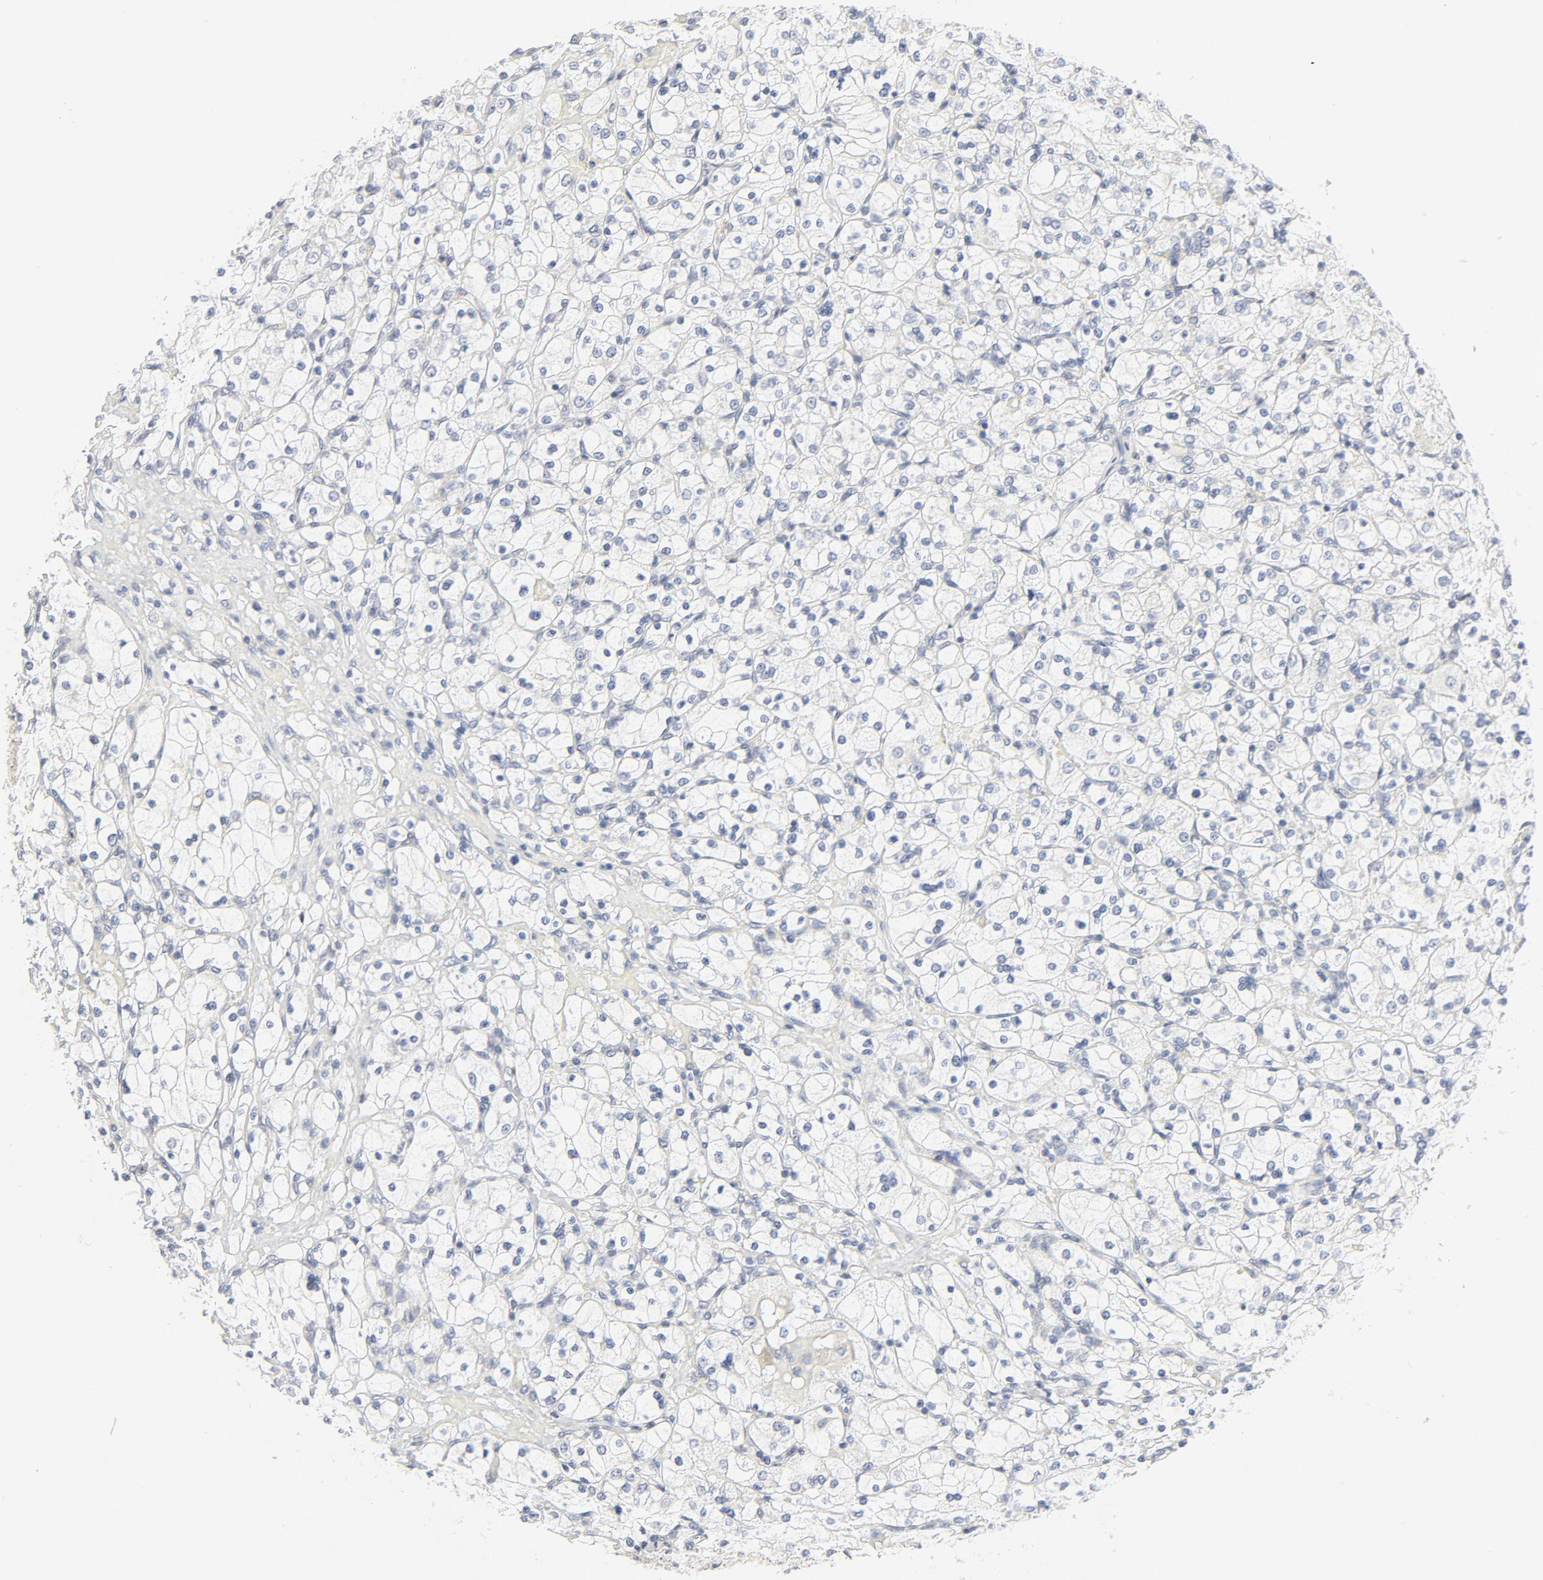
{"staining": {"intensity": "negative", "quantity": "none", "location": "none"}, "tissue": "renal cancer", "cell_type": "Tumor cells", "image_type": "cancer", "snomed": [{"axis": "morphology", "description": "Adenocarcinoma, NOS"}, {"axis": "topography", "description": "Kidney"}], "caption": "This is an immunohistochemistry (IHC) histopathology image of renal cancer (adenocarcinoma). There is no expression in tumor cells.", "gene": "RABEP1", "patient": {"sex": "female", "age": 83}}